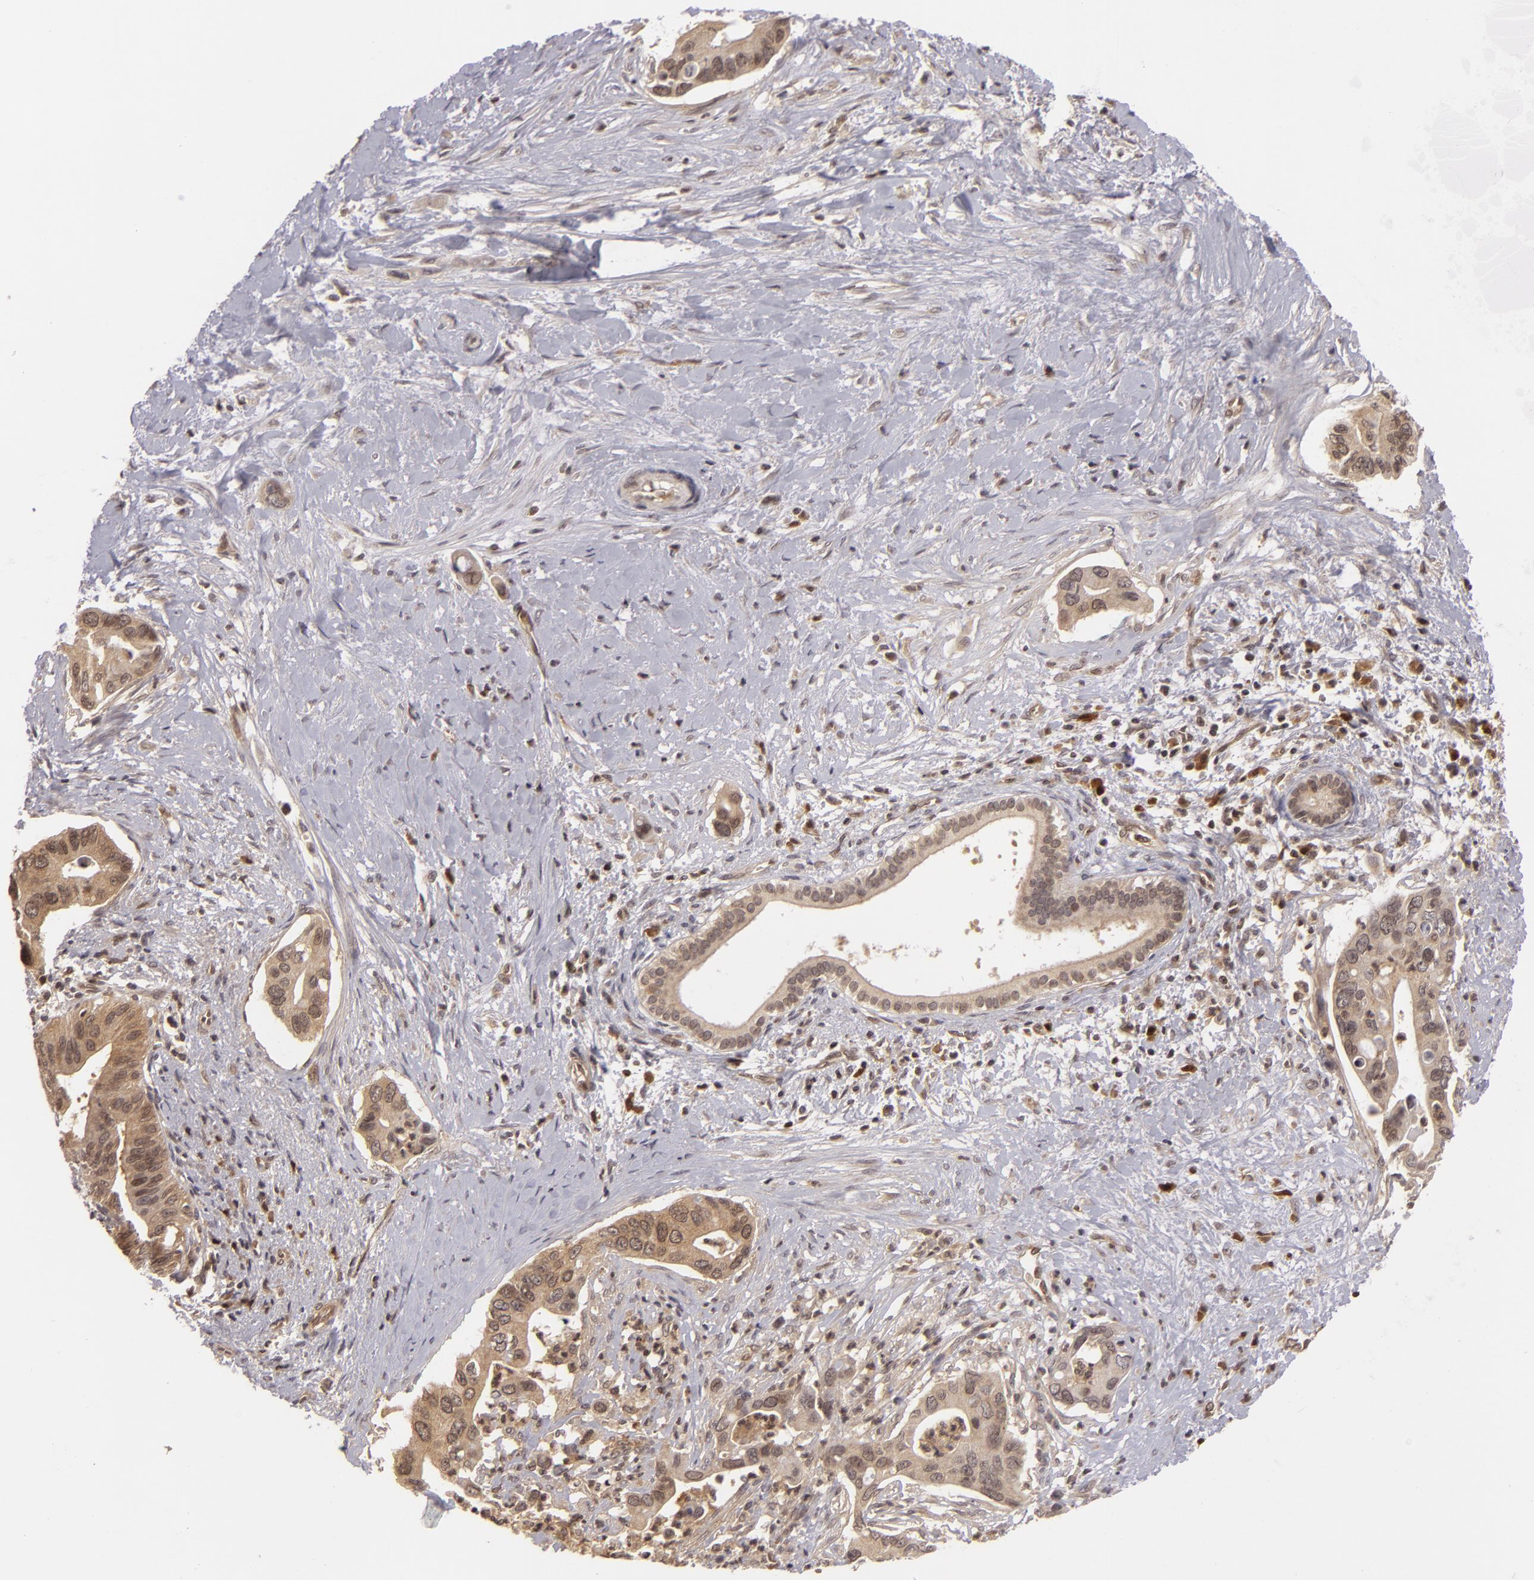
{"staining": {"intensity": "moderate", "quantity": "25%-75%", "location": "cytoplasmic/membranous"}, "tissue": "liver cancer", "cell_type": "Tumor cells", "image_type": "cancer", "snomed": [{"axis": "morphology", "description": "Cholangiocarcinoma"}, {"axis": "topography", "description": "Liver"}], "caption": "This image demonstrates immunohistochemistry staining of human liver cholangiocarcinoma, with medium moderate cytoplasmic/membranous staining in about 25%-75% of tumor cells.", "gene": "ZBTB33", "patient": {"sex": "female", "age": 65}}